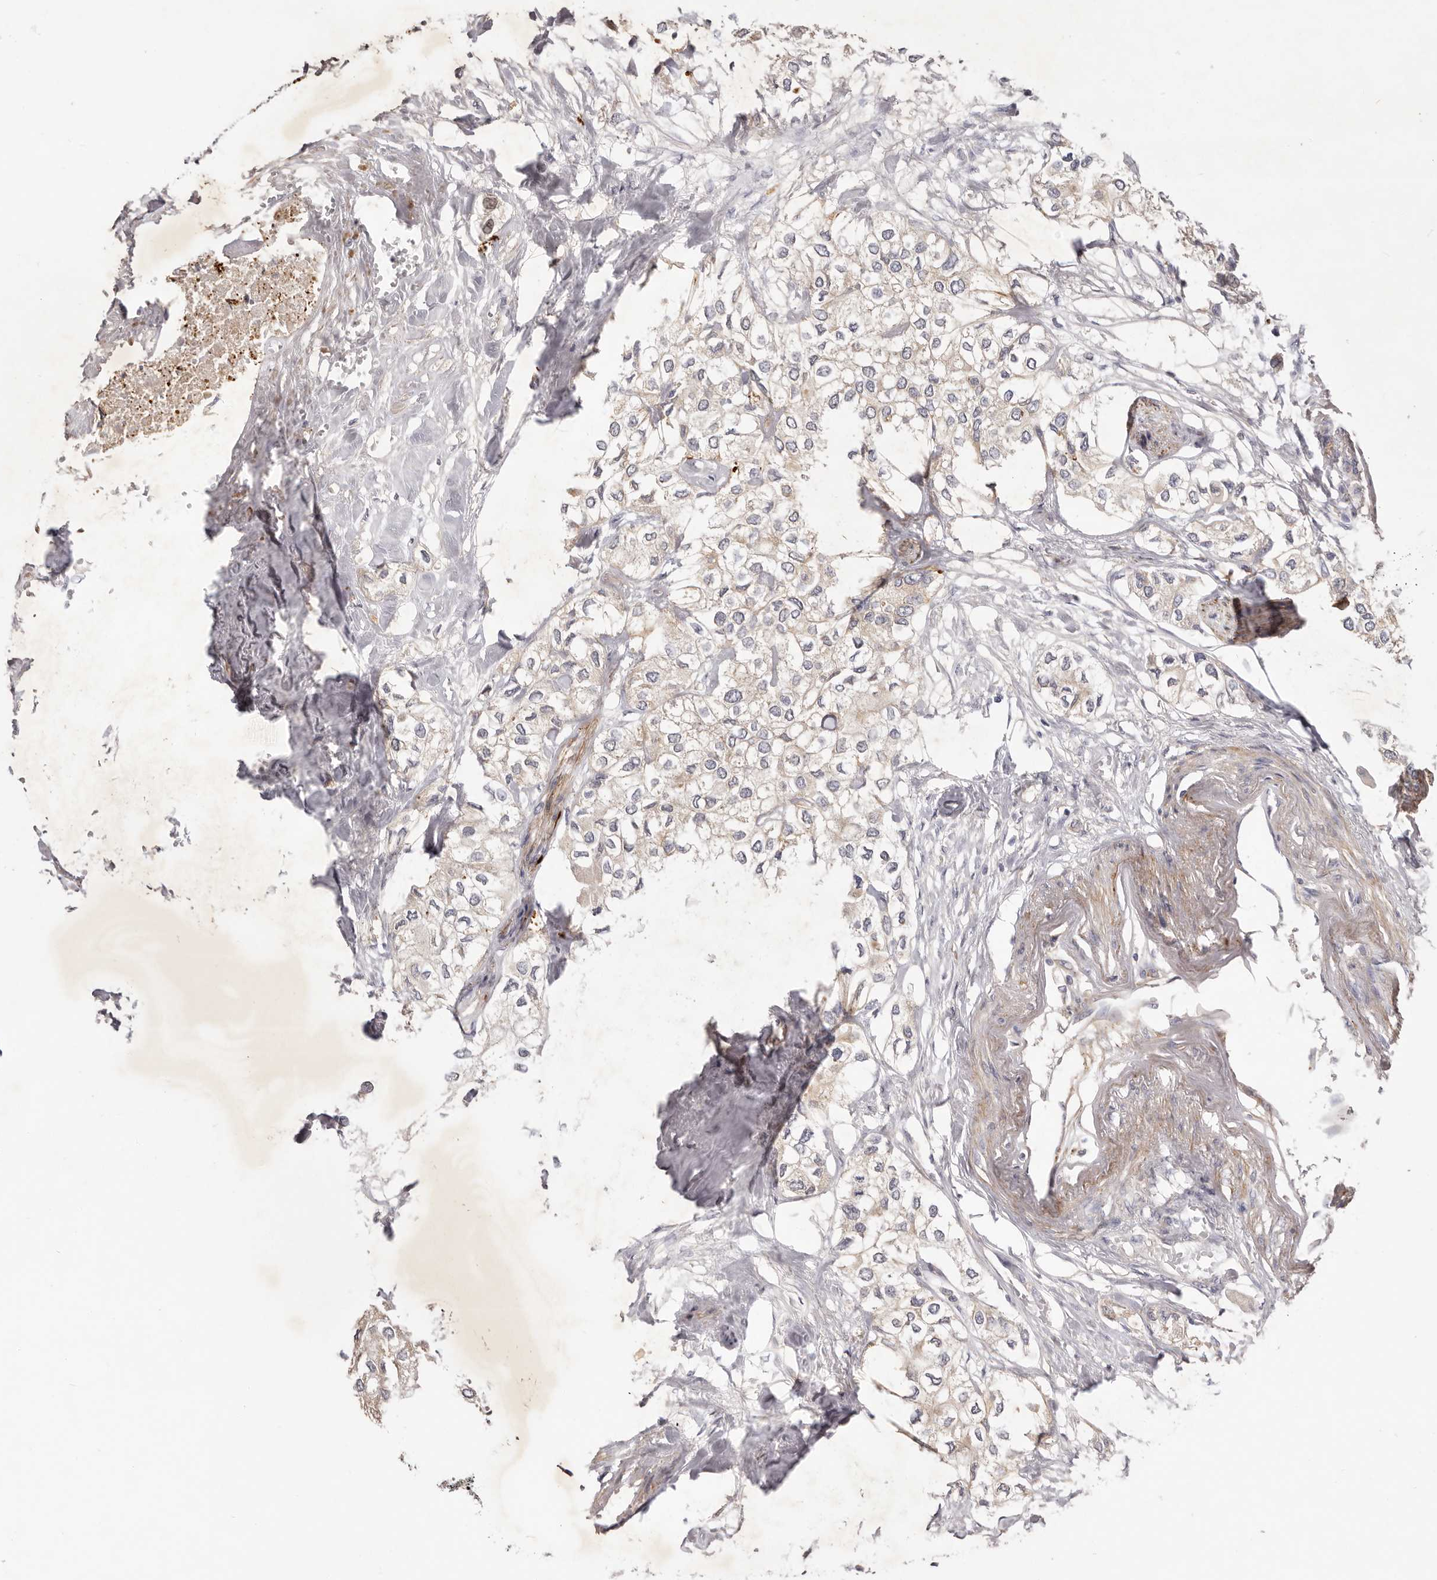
{"staining": {"intensity": "weak", "quantity": "<25%", "location": "cytoplasmic/membranous"}, "tissue": "urothelial cancer", "cell_type": "Tumor cells", "image_type": "cancer", "snomed": [{"axis": "morphology", "description": "Urothelial carcinoma, High grade"}, {"axis": "topography", "description": "Urinary bladder"}], "caption": "There is no significant expression in tumor cells of urothelial carcinoma (high-grade). (Immunohistochemistry, brightfield microscopy, high magnification).", "gene": "ADAMTS9", "patient": {"sex": "male", "age": 64}}